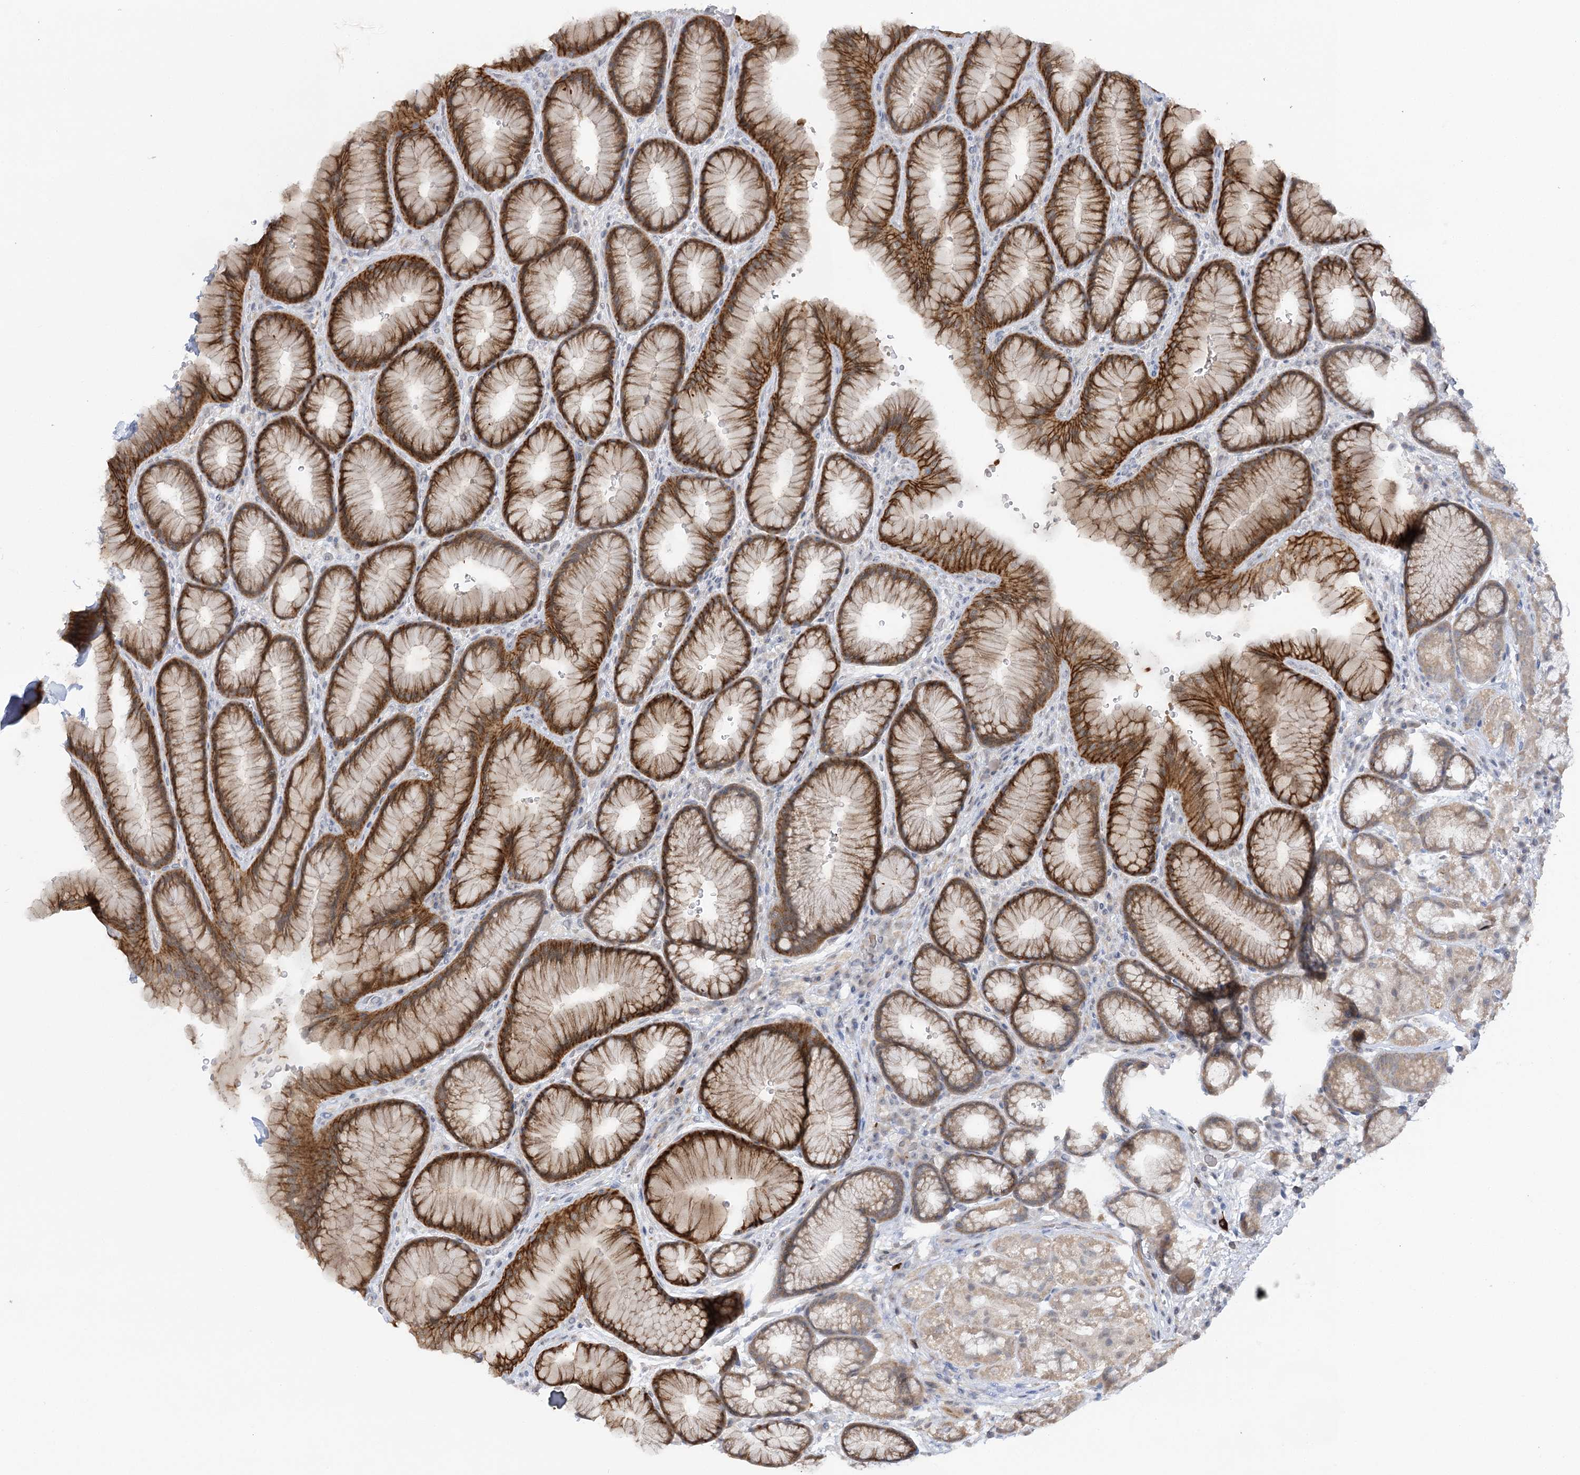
{"staining": {"intensity": "strong", "quantity": "25%-75%", "location": "cytoplasmic/membranous"}, "tissue": "stomach", "cell_type": "Glandular cells", "image_type": "normal", "snomed": [{"axis": "morphology", "description": "Normal tissue, NOS"}, {"axis": "morphology", "description": "Adenocarcinoma, NOS"}, {"axis": "topography", "description": "Stomach"}], "caption": "Strong cytoplasmic/membranous positivity is seen in approximately 25%-75% of glandular cells in benign stomach.", "gene": "TRAF3IP1", "patient": {"sex": "male", "age": 57}}